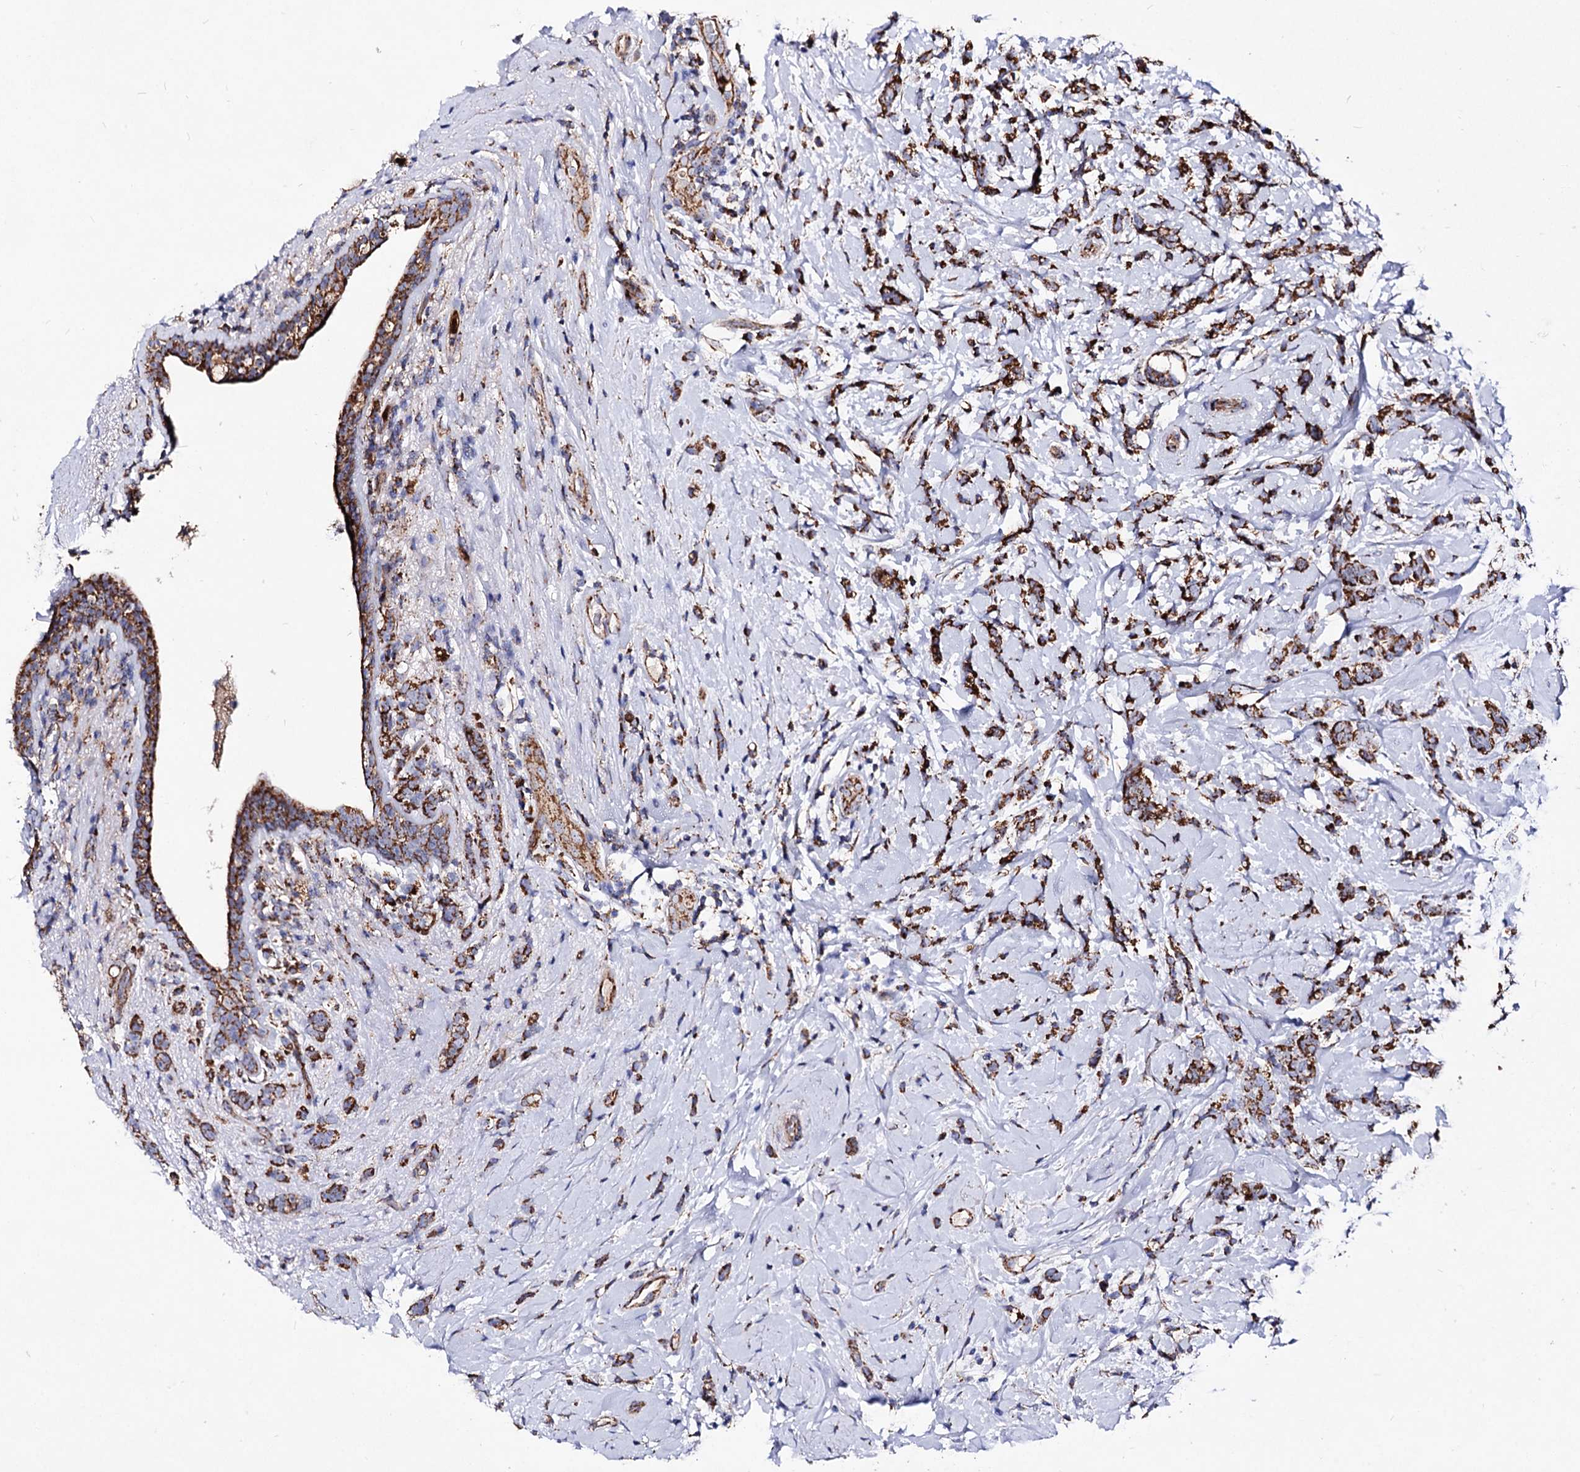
{"staining": {"intensity": "strong", "quantity": ">75%", "location": "cytoplasmic/membranous"}, "tissue": "breast cancer", "cell_type": "Tumor cells", "image_type": "cancer", "snomed": [{"axis": "morphology", "description": "Lobular carcinoma"}, {"axis": "topography", "description": "Breast"}], "caption": "Brown immunohistochemical staining in breast lobular carcinoma reveals strong cytoplasmic/membranous positivity in approximately >75% of tumor cells.", "gene": "ACAD9", "patient": {"sex": "female", "age": 58}}